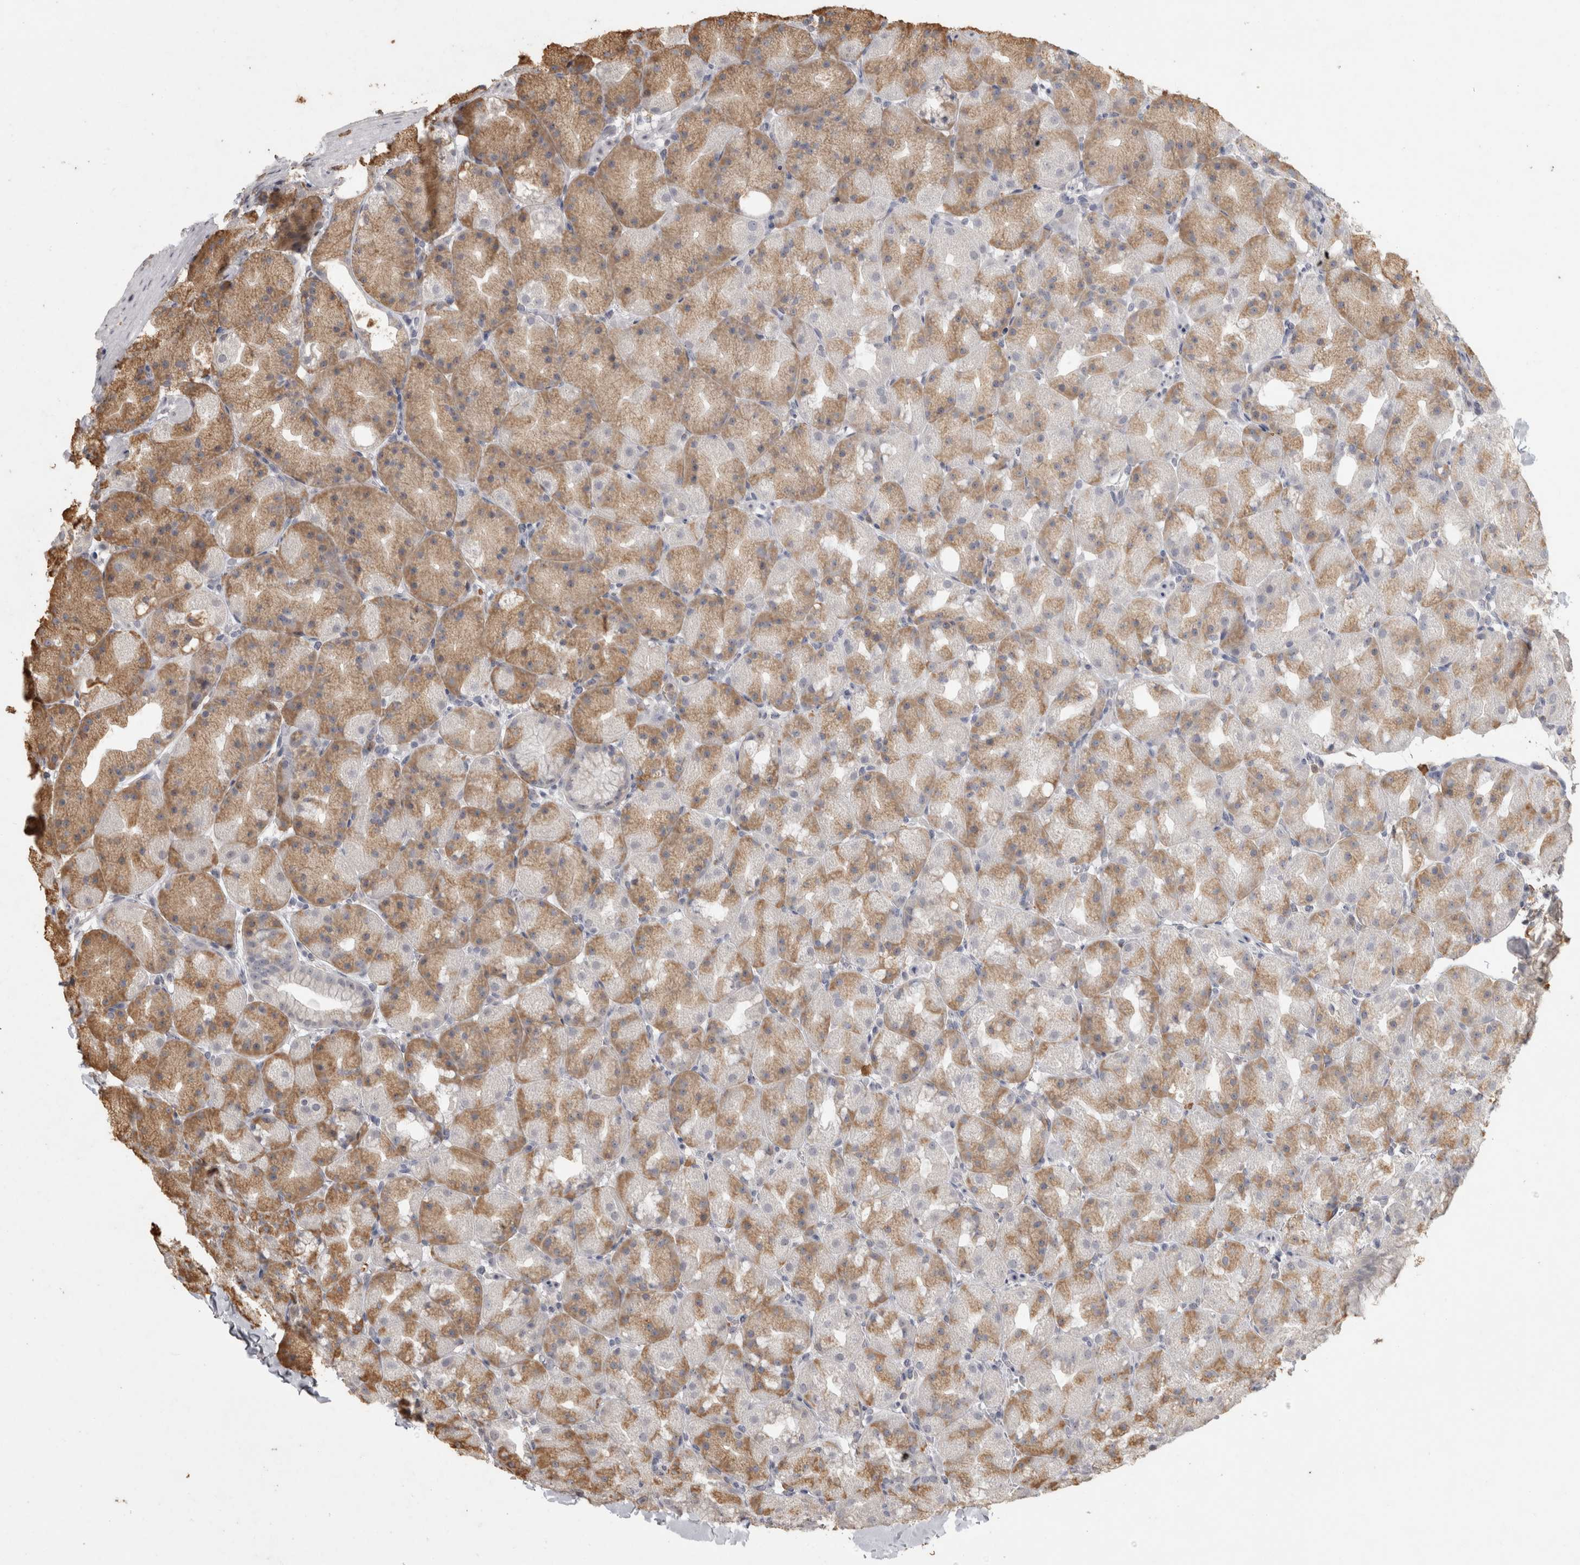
{"staining": {"intensity": "moderate", "quantity": "<25%", "location": "cytoplasmic/membranous"}, "tissue": "stomach", "cell_type": "Glandular cells", "image_type": "normal", "snomed": [{"axis": "morphology", "description": "Normal tissue, NOS"}, {"axis": "topography", "description": "Stomach, upper"}, {"axis": "topography", "description": "Stomach"}], "caption": "The photomicrograph shows staining of normal stomach, revealing moderate cytoplasmic/membranous protein positivity (brown color) within glandular cells. The staining is performed using DAB brown chromogen to label protein expression. The nuclei are counter-stained blue using hematoxylin.", "gene": "REPS2", "patient": {"sex": "male", "age": 48}}